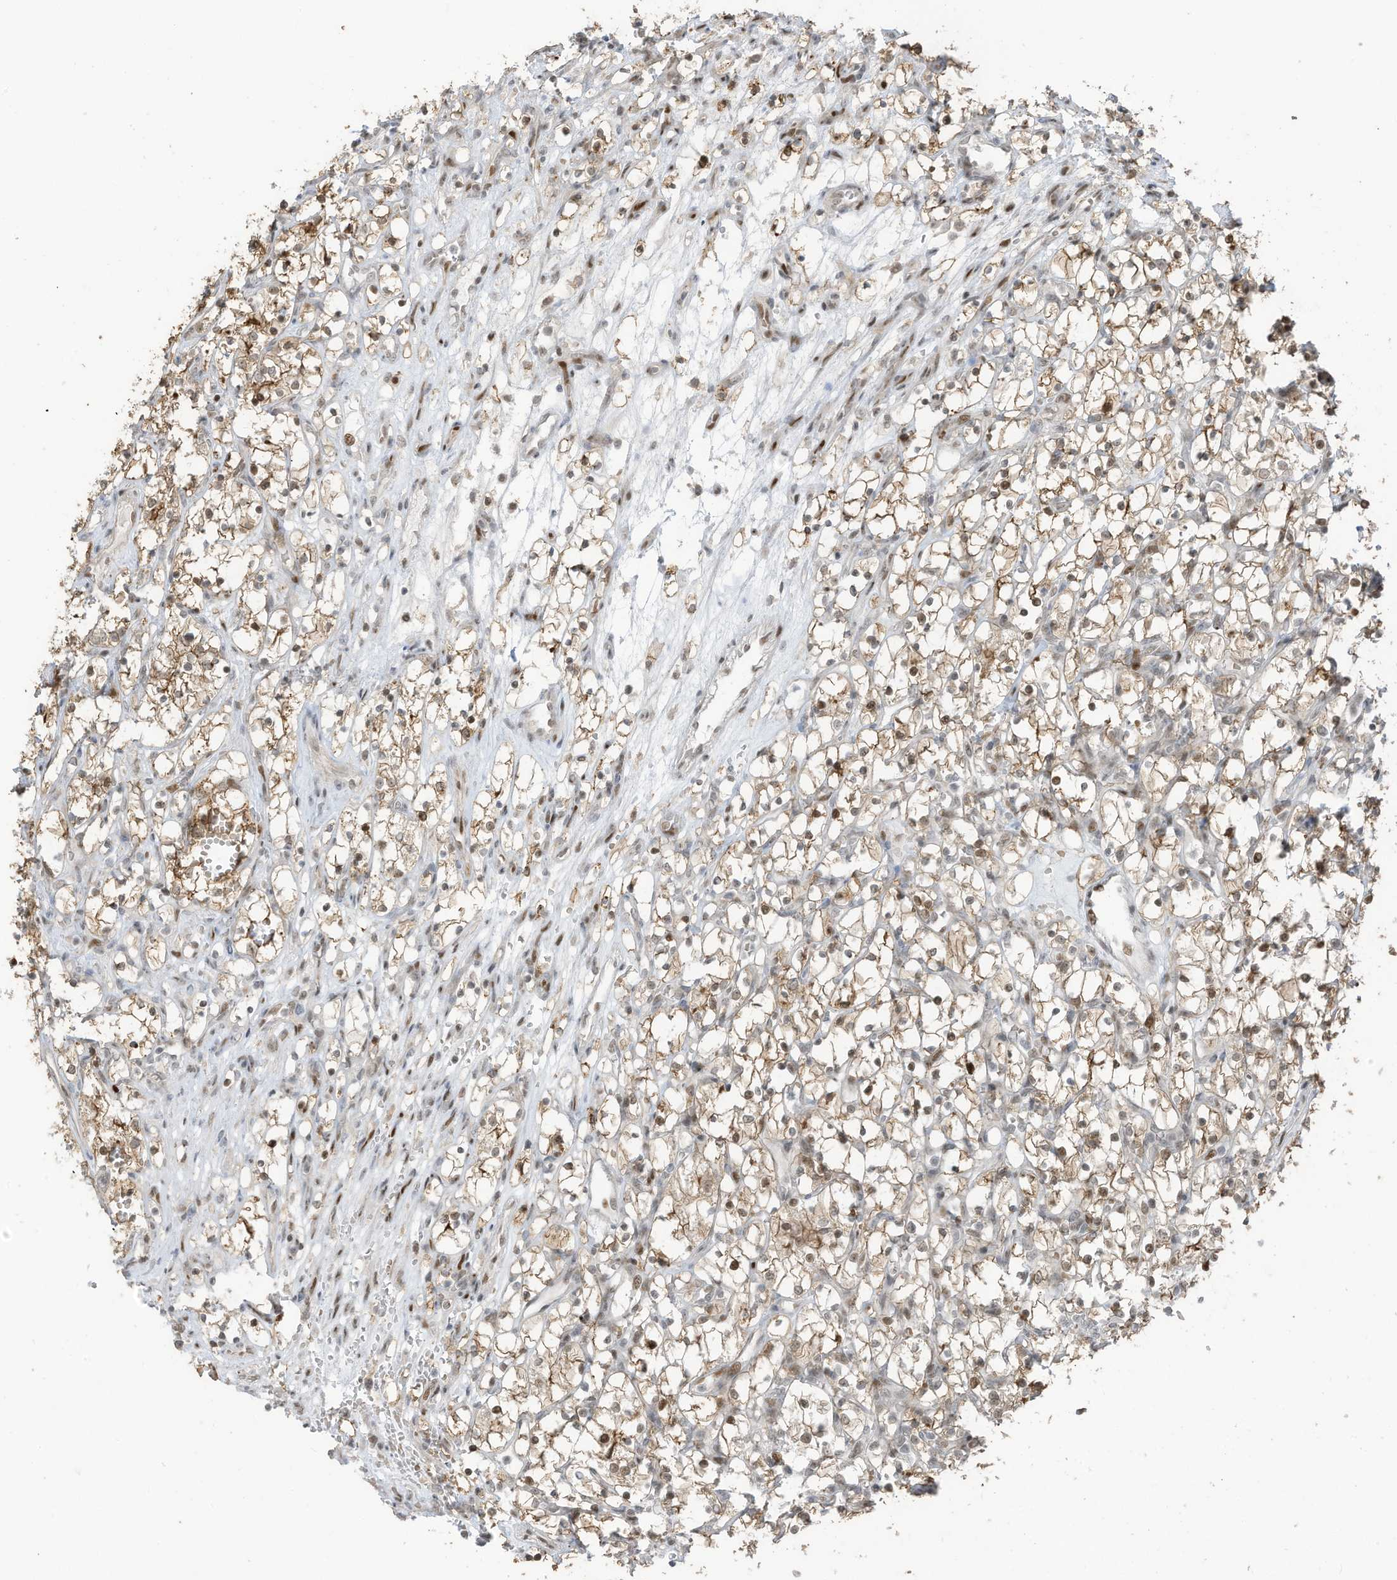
{"staining": {"intensity": "moderate", "quantity": ">75%", "location": "nuclear"}, "tissue": "renal cancer", "cell_type": "Tumor cells", "image_type": "cancer", "snomed": [{"axis": "morphology", "description": "Adenocarcinoma, NOS"}, {"axis": "topography", "description": "Kidney"}], "caption": "Protein positivity by IHC reveals moderate nuclear staining in approximately >75% of tumor cells in renal cancer.", "gene": "ZCWPW2", "patient": {"sex": "female", "age": 69}}